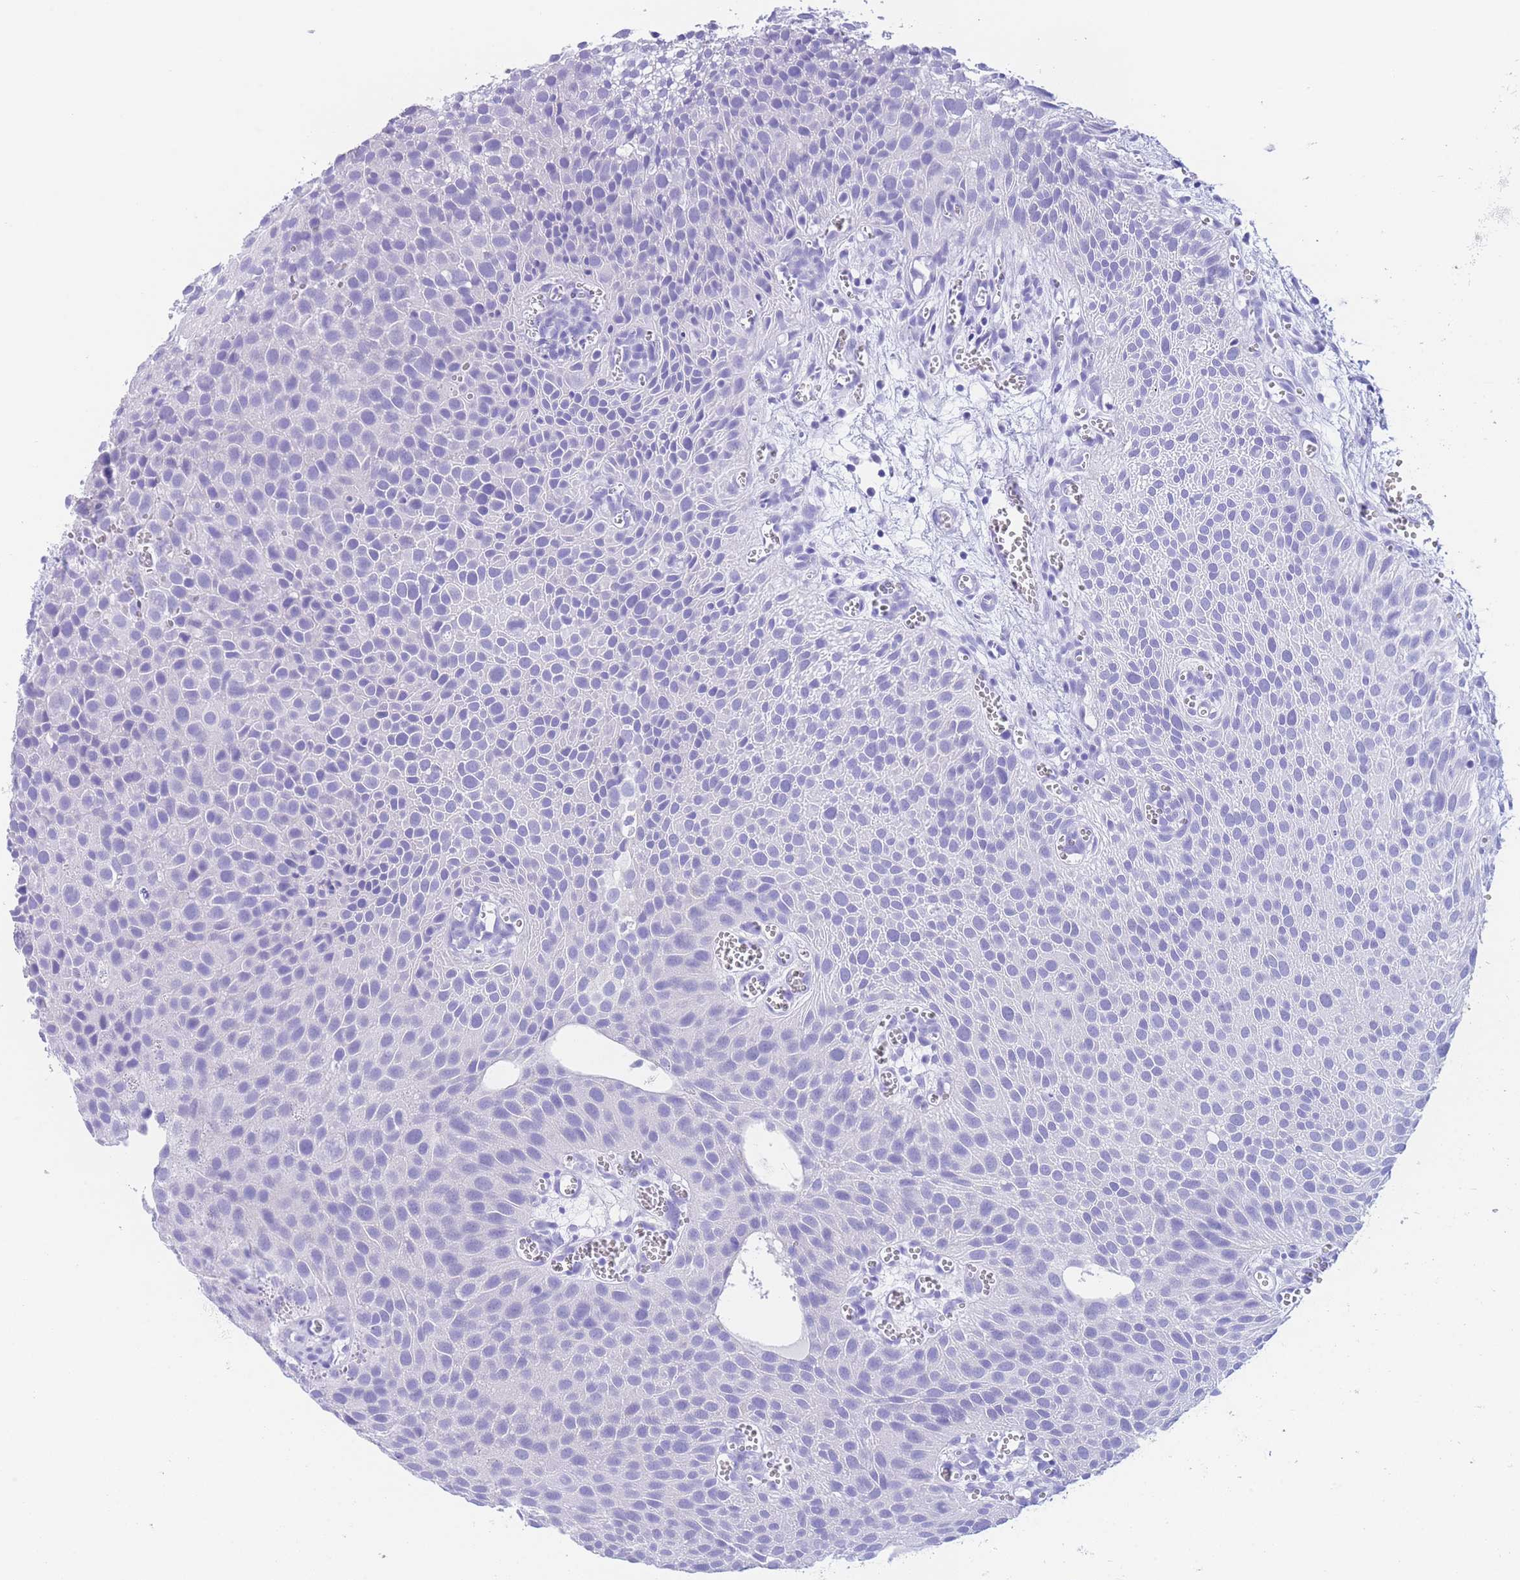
{"staining": {"intensity": "negative", "quantity": "none", "location": "none"}, "tissue": "urothelial cancer", "cell_type": "Tumor cells", "image_type": "cancer", "snomed": [{"axis": "morphology", "description": "Urothelial carcinoma, Low grade"}, {"axis": "topography", "description": "Urinary bladder"}], "caption": "DAB immunohistochemical staining of human low-grade urothelial carcinoma displays no significant staining in tumor cells.", "gene": "SLCO1B3", "patient": {"sex": "male", "age": 88}}